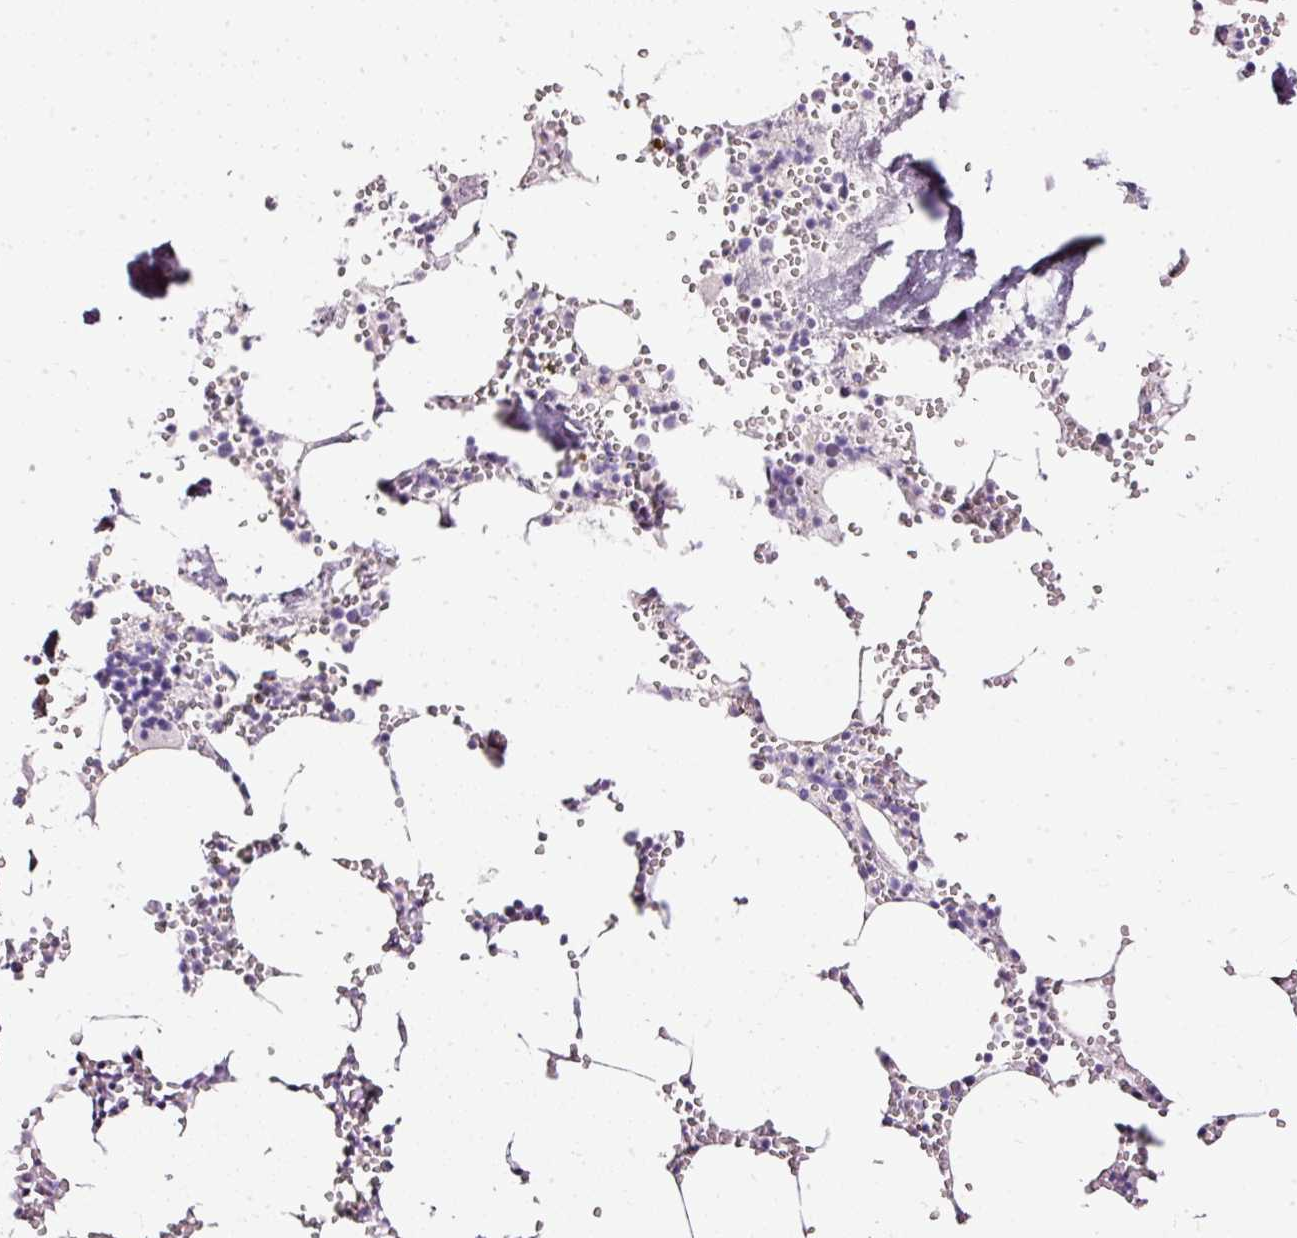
{"staining": {"intensity": "negative", "quantity": "none", "location": "none"}, "tissue": "bone marrow", "cell_type": "Hematopoietic cells", "image_type": "normal", "snomed": [{"axis": "morphology", "description": "Normal tissue, NOS"}, {"axis": "topography", "description": "Bone marrow"}], "caption": "High magnification brightfield microscopy of benign bone marrow stained with DAB (brown) and counterstained with hematoxylin (blue): hematopoietic cells show no significant staining.", "gene": "PDE6B", "patient": {"sex": "male", "age": 54}}